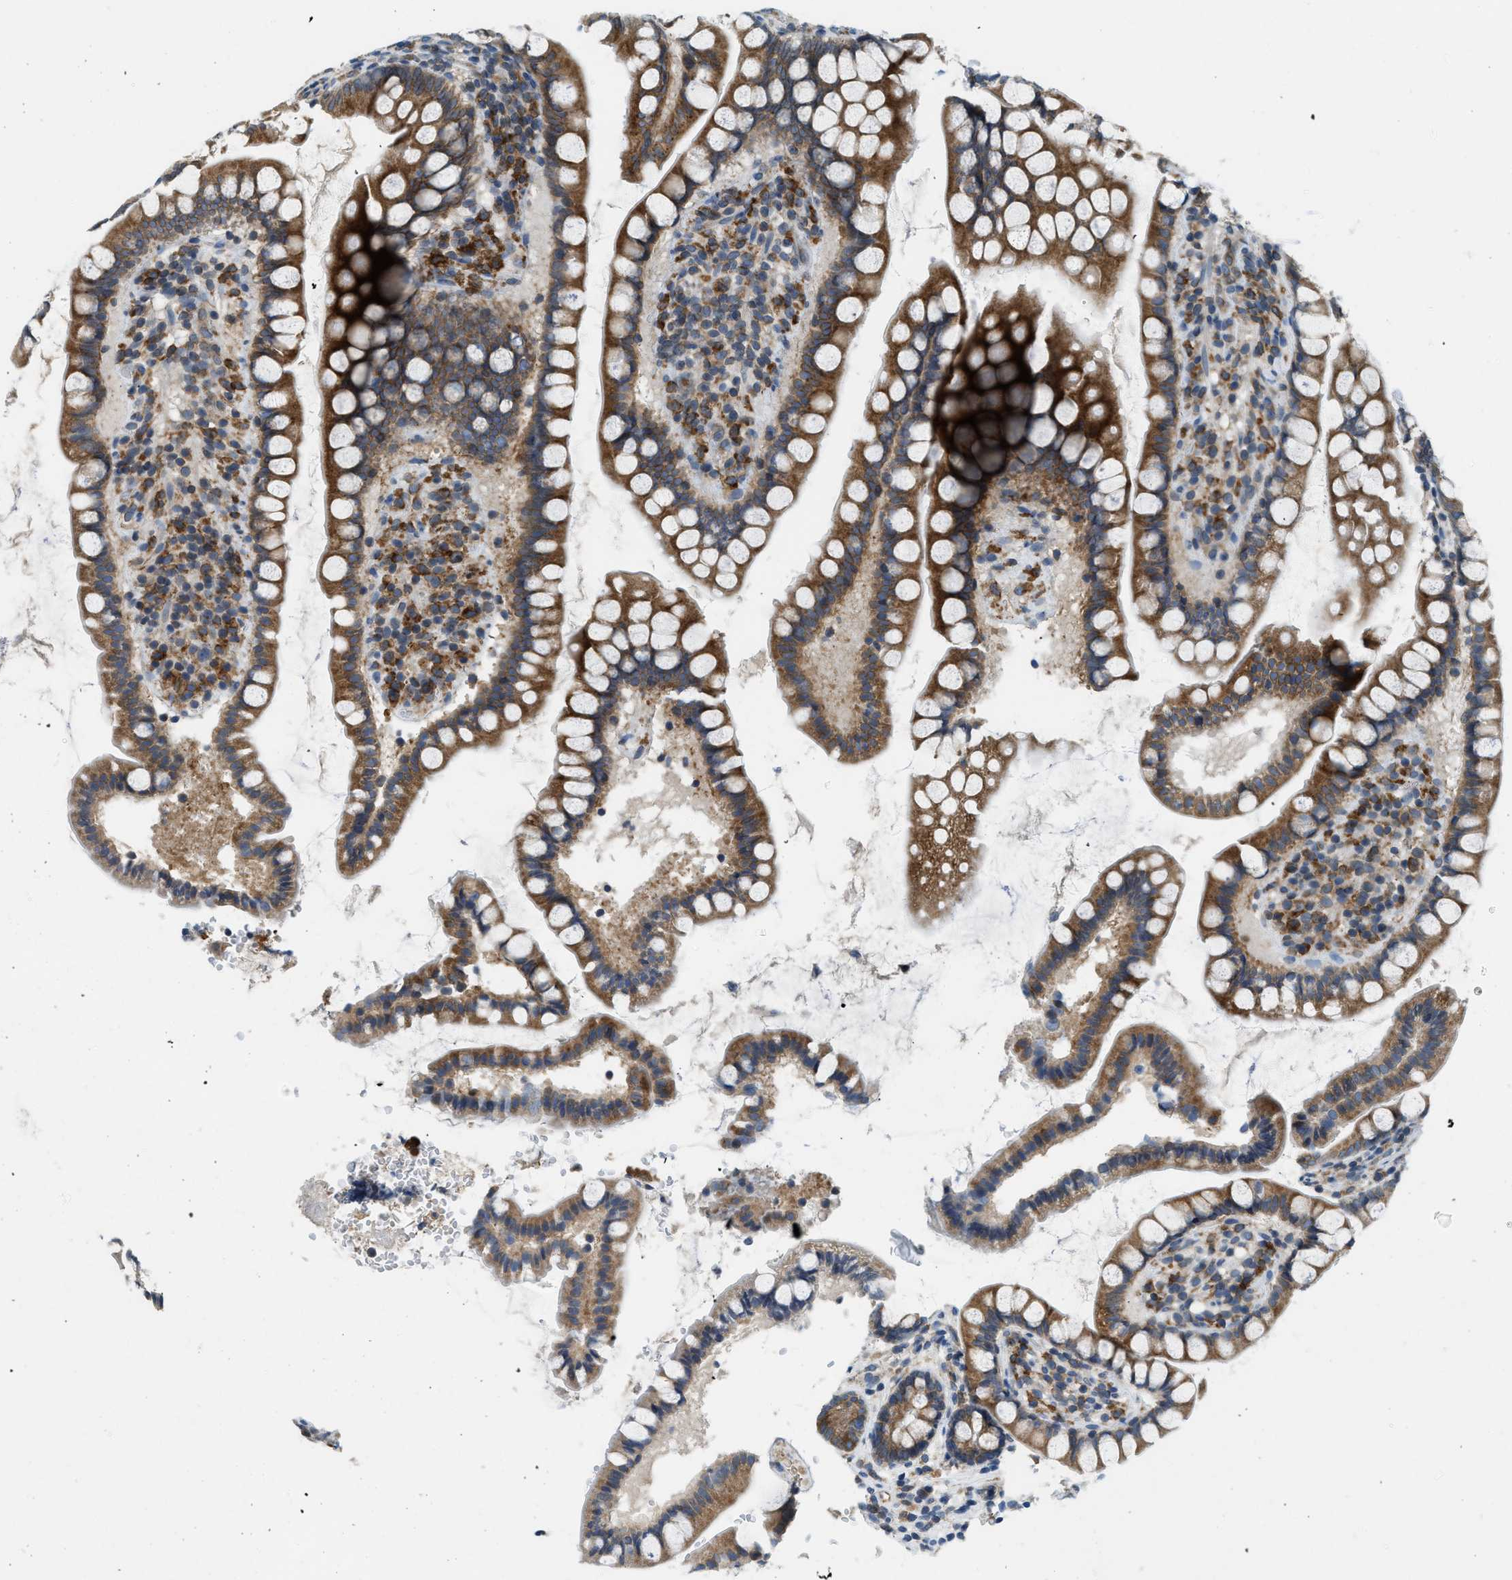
{"staining": {"intensity": "moderate", "quantity": ">75%", "location": "cytoplasmic/membranous"}, "tissue": "small intestine", "cell_type": "Glandular cells", "image_type": "normal", "snomed": [{"axis": "morphology", "description": "Normal tissue, NOS"}, {"axis": "topography", "description": "Small intestine"}], "caption": "Glandular cells reveal medium levels of moderate cytoplasmic/membranous expression in about >75% of cells in benign human small intestine.", "gene": "BCAP31", "patient": {"sex": "female", "age": 84}}